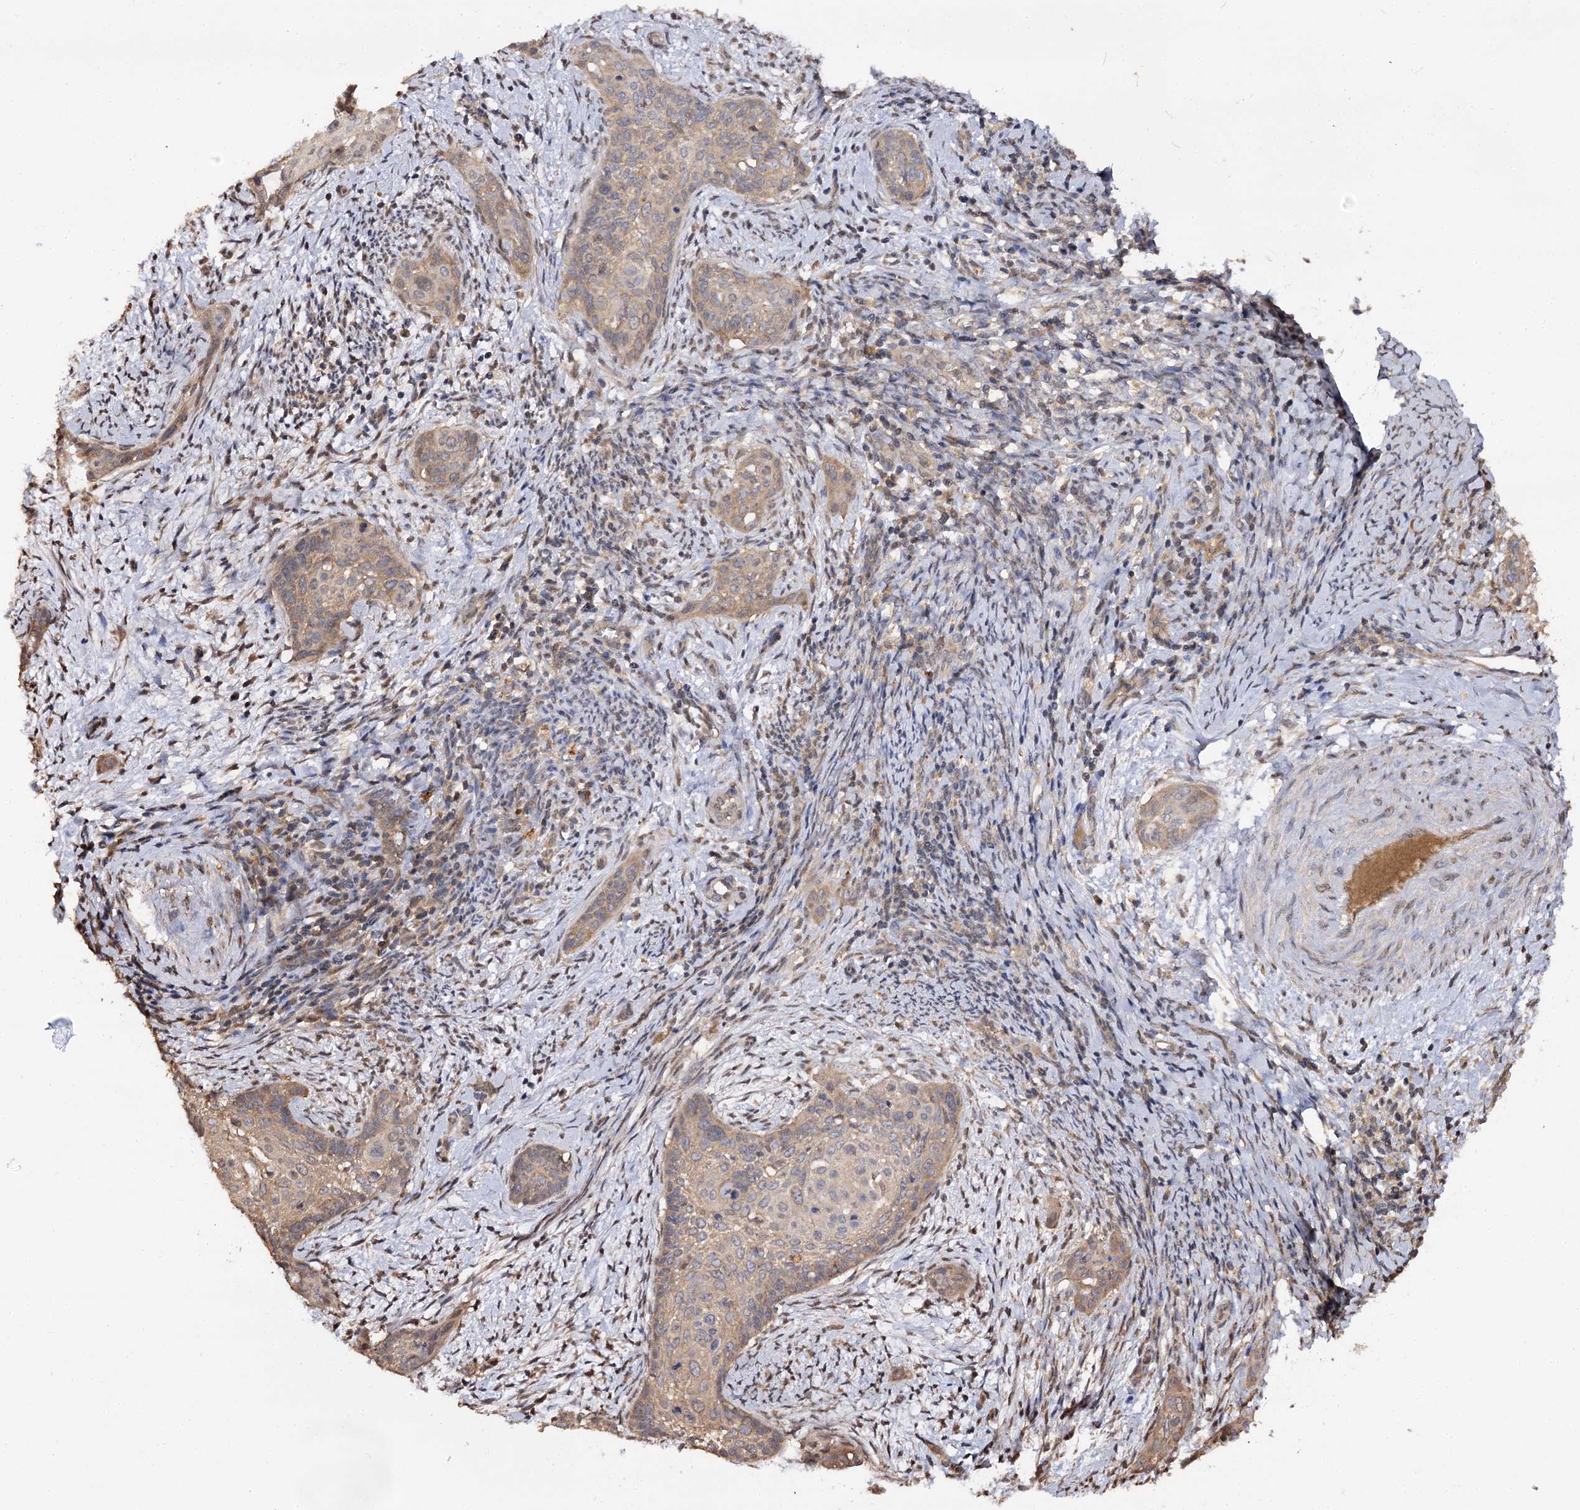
{"staining": {"intensity": "moderate", "quantity": ">75%", "location": "cytoplasmic/membranous"}, "tissue": "cervical cancer", "cell_type": "Tumor cells", "image_type": "cancer", "snomed": [{"axis": "morphology", "description": "Squamous cell carcinoma, NOS"}, {"axis": "topography", "description": "Cervix"}], "caption": "A histopathology image of human cervical squamous cell carcinoma stained for a protein displays moderate cytoplasmic/membranous brown staining in tumor cells.", "gene": "ARL13A", "patient": {"sex": "female", "age": 33}}